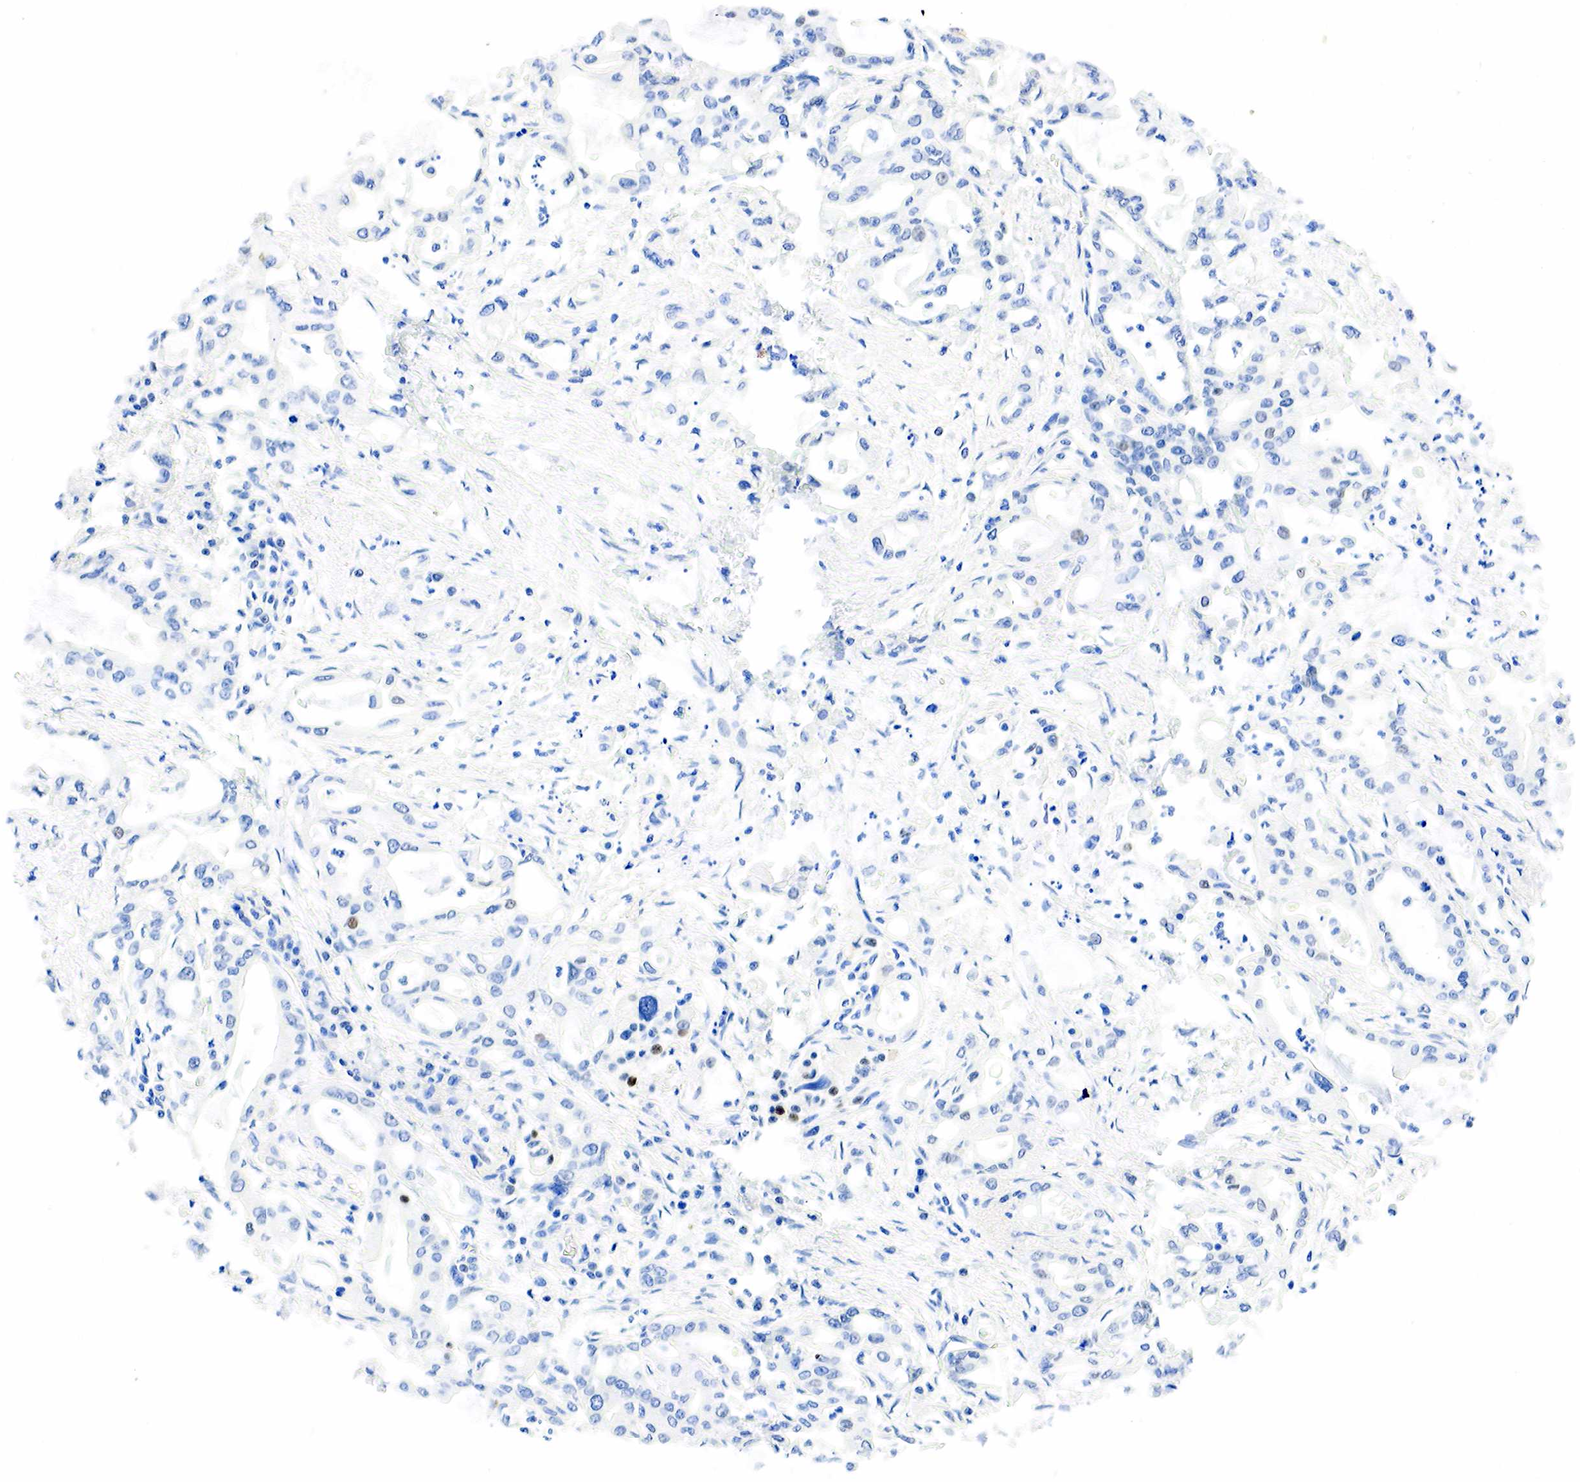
{"staining": {"intensity": "negative", "quantity": "none", "location": "none"}, "tissue": "pancreatic cancer", "cell_type": "Tumor cells", "image_type": "cancer", "snomed": [{"axis": "morphology", "description": "Adenocarcinoma, NOS"}, {"axis": "topography", "description": "Pancreas"}], "caption": "IHC image of neoplastic tissue: pancreatic adenocarcinoma stained with DAB demonstrates no significant protein staining in tumor cells. Brightfield microscopy of immunohistochemistry (IHC) stained with DAB (brown) and hematoxylin (blue), captured at high magnification.", "gene": "PGR", "patient": {"sex": "female", "age": 57}}